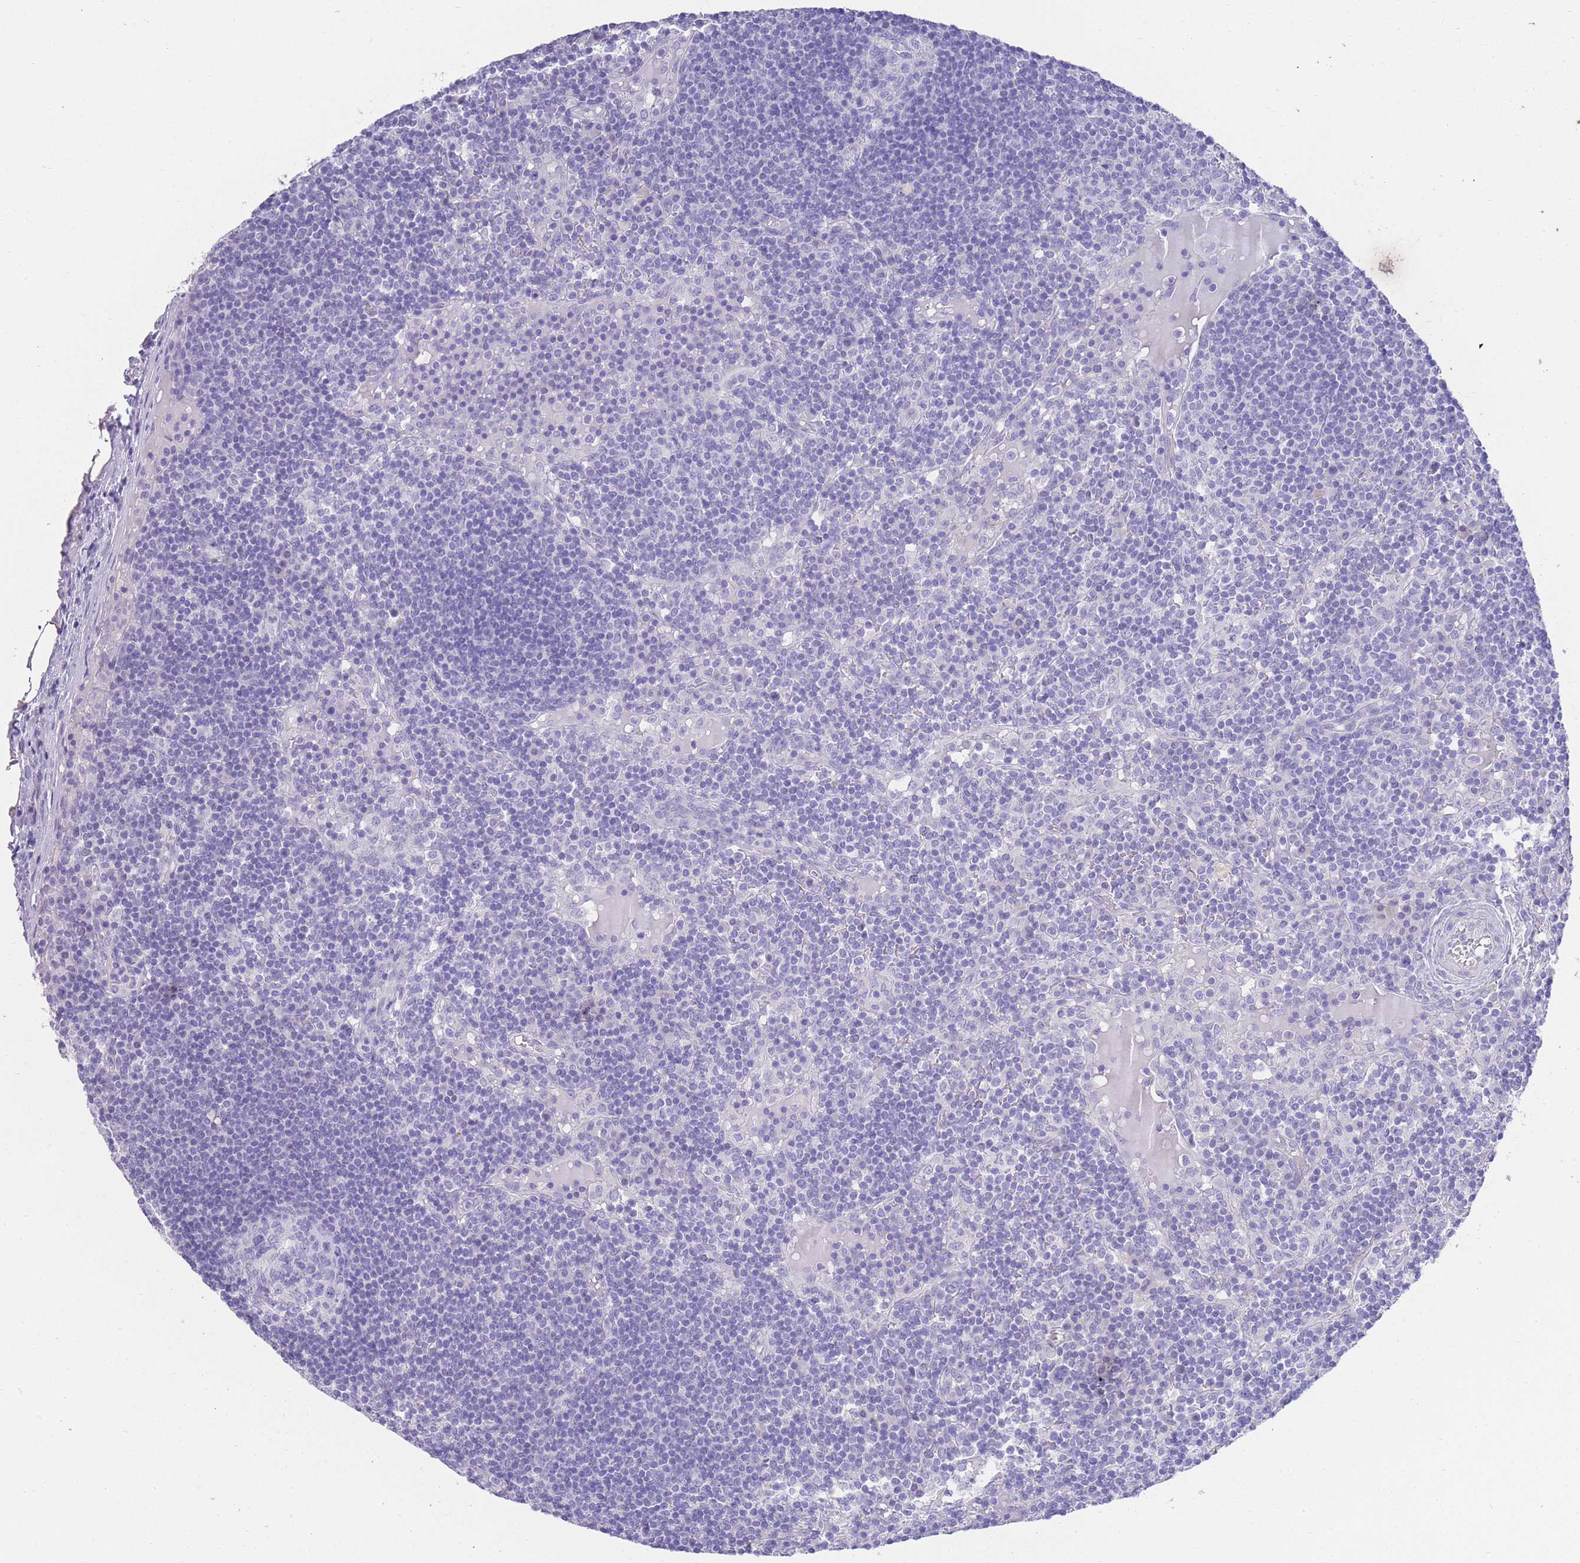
{"staining": {"intensity": "negative", "quantity": "none", "location": "none"}, "tissue": "lymph node", "cell_type": "Germinal center cells", "image_type": "normal", "snomed": [{"axis": "morphology", "description": "Normal tissue, NOS"}, {"axis": "topography", "description": "Lymph node"}], "caption": "Immunohistochemistry (IHC) photomicrograph of normal lymph node: lymph node stained with DAB reveals no significant protein staining in germinal center cells.", "gene": "LRRC37A2", "patient": {"sex": "male", "age": 53}}